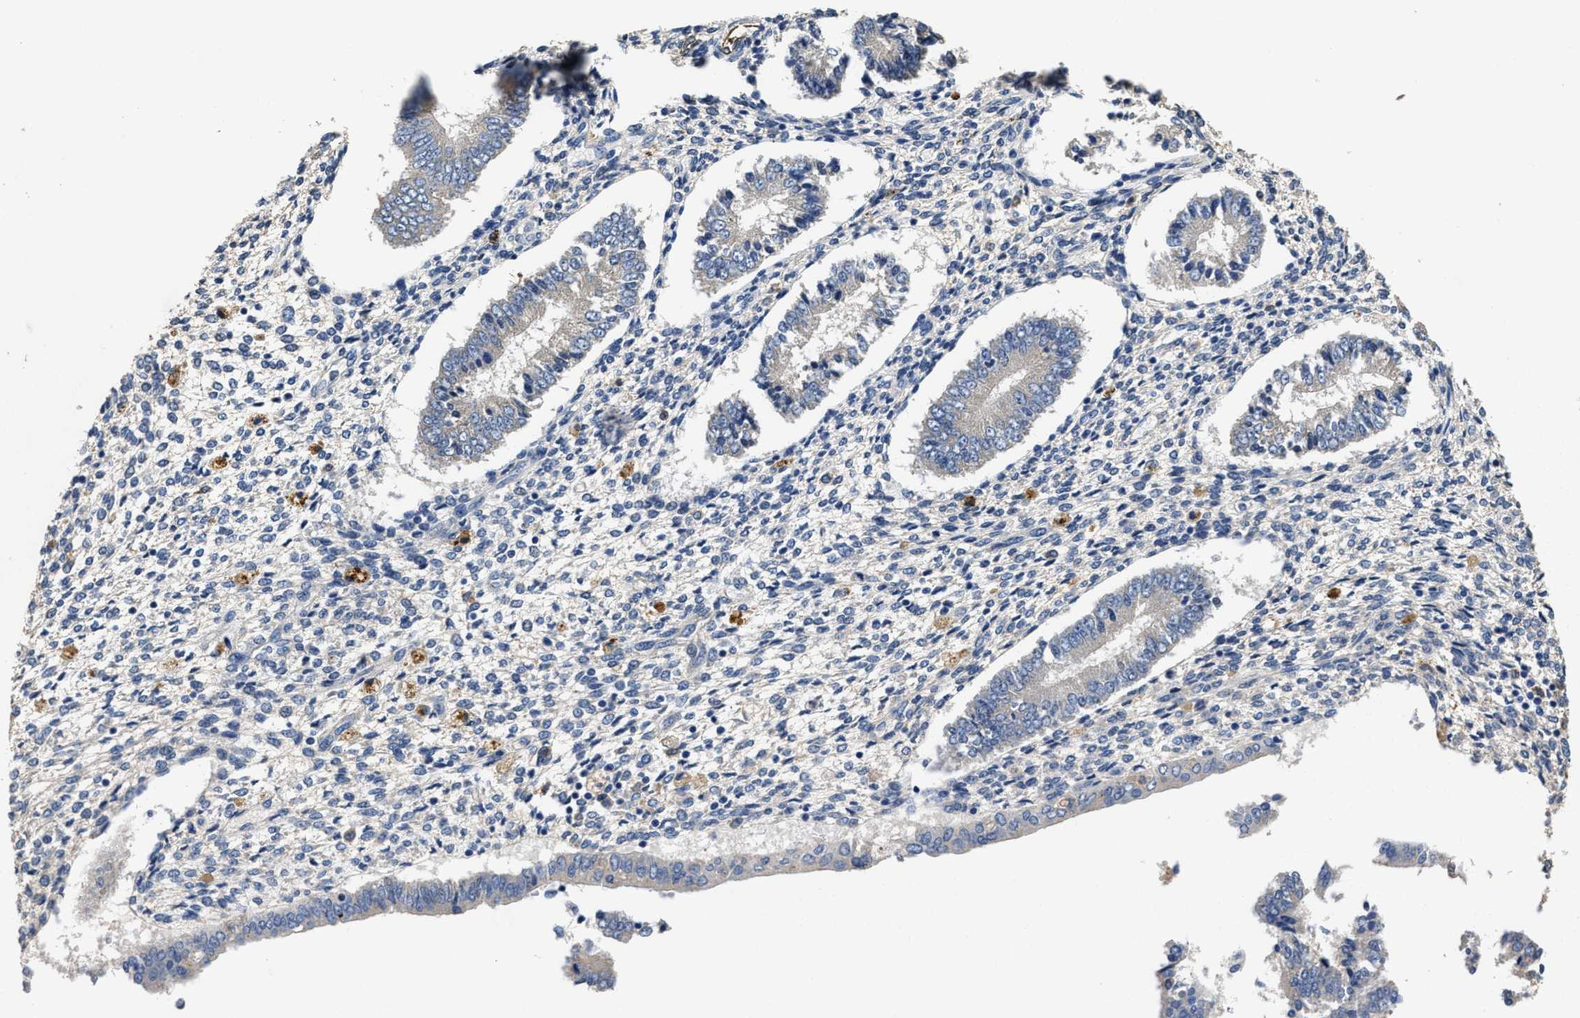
{"staining": {"intensity": "negative", "quantity": "none", "location": "none"}, "tissue": "endometrium", "cell_type": "Cells in endometrial stroma", "image_type": "normal", "snomed": [{"axis": "morphology", "description": "Normal tissue, NOS"}, {"axis": "topography", "description": "Endometrium"}], "caption": "High power microscopy image of an IHC photomicrograph of unremarkable endometrium, revealing no significant expression in cells in endometrial stroma.", "gene": "PEG10", "patient": {"sex": "female", "age": 42}}